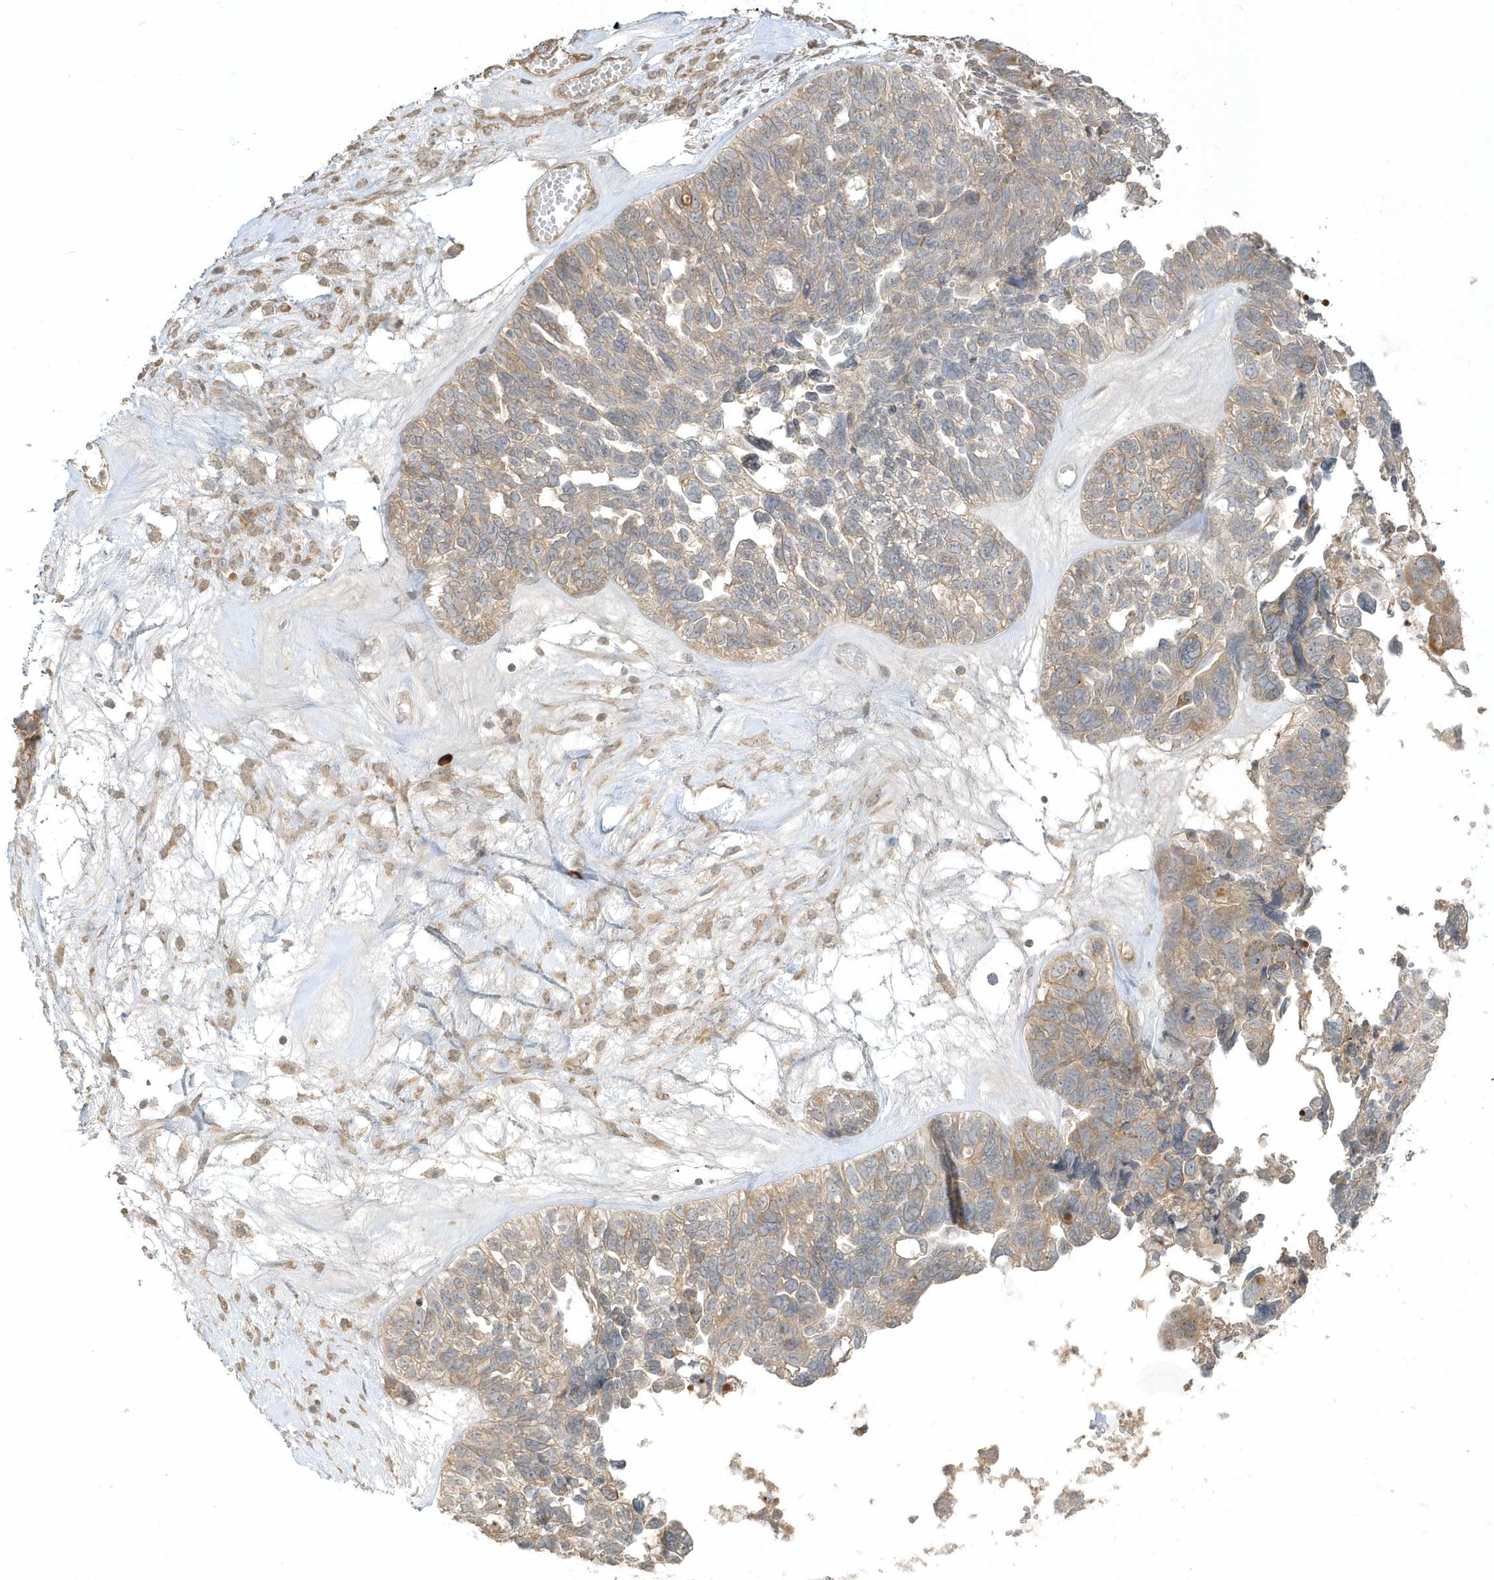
{"staining": {"intensity": "moderate", "quantity": "25%-75%", "location": "cytoplasmic/membranous"}, "tissue": "ovarian cancer", "cell_type": "Tumor cells", "image_type": "cancer", "snomed": [{"axis": "morphology", "description": "Cystadenocarcinoma, serous, NOS"}, {"axis": "topography", "description": "Ovary"}], "caption": "IHC micrograph of neoplastic tissue: human ovarian serous cystadenocarcinoma stained using IHC exhibits medium levels of moderate protein expression localized specifically in the cytoplasmic/membranous of tumor cells, appearing as a cytoplasmic/membranous brown color.", "gene": "STIM2", "patient": {"sex": "female", "age": 79}}